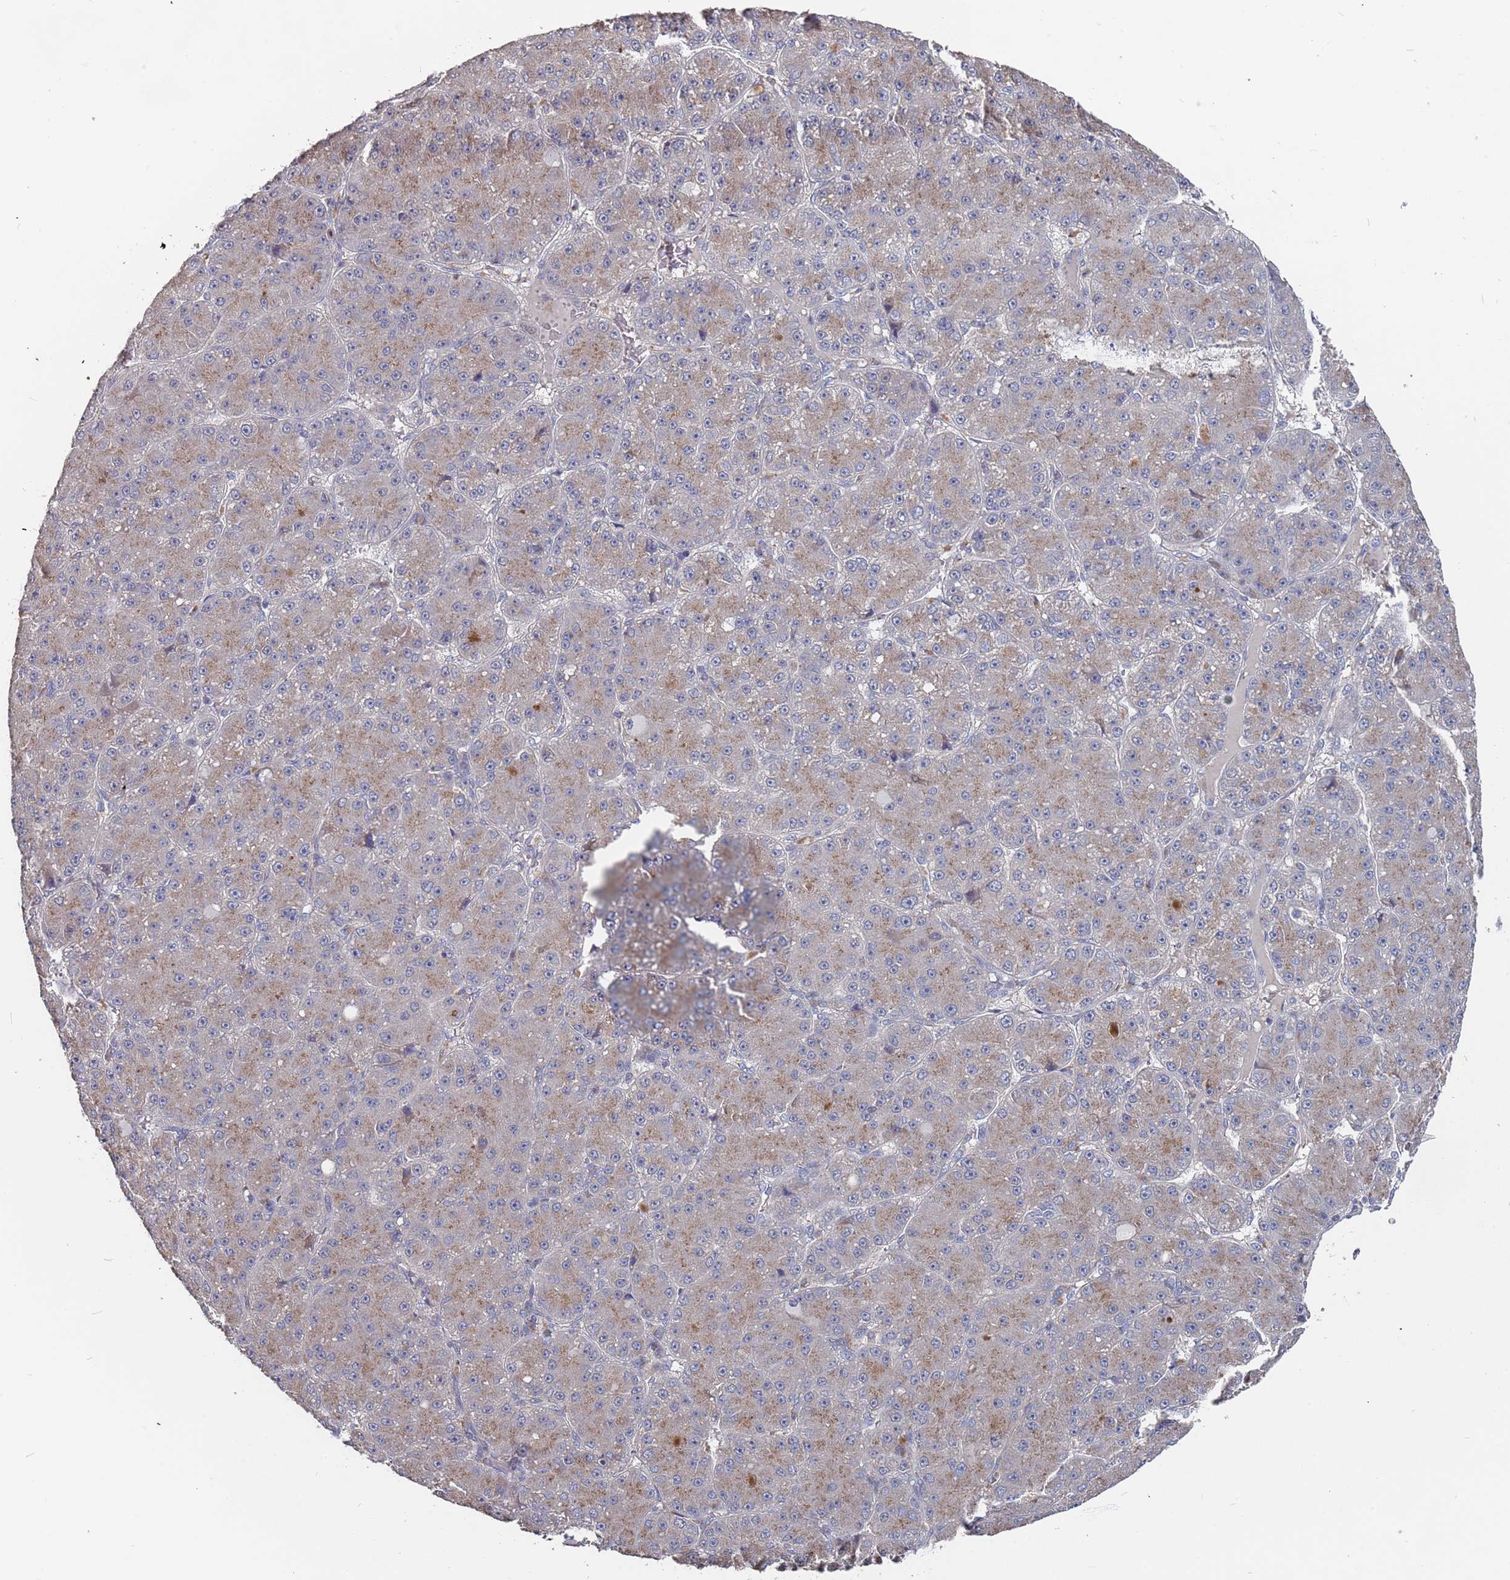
{"staining": {"intensity": "weak", "quantity": "<25%", "location": "cytoplasmic/membranous"}, "tissue": "liver cancer", "cell_type": "Tumor cells", "image_type": "cancer", "snomed": [{"axis": "morphology", "description": "Carcinoma, Hepatocellular, NOS"}, {"axis": "topography", "description": "Liver"}], "caption": "A high-resolution micrograph shows immunohistochemistry (IHC) staining of liver hepatocellular carcinoma, which exhibits no significant positivity in tumor cells. The staining was performed using DAB (3,3'-diaminobenzidine) to visualize the protein expression in brown, while the nuclei were stained in blue with hematoxylin (Magnification: 20x).", "gene": "TCEANC2", "patient": {"sex": "male", "age": 67}}